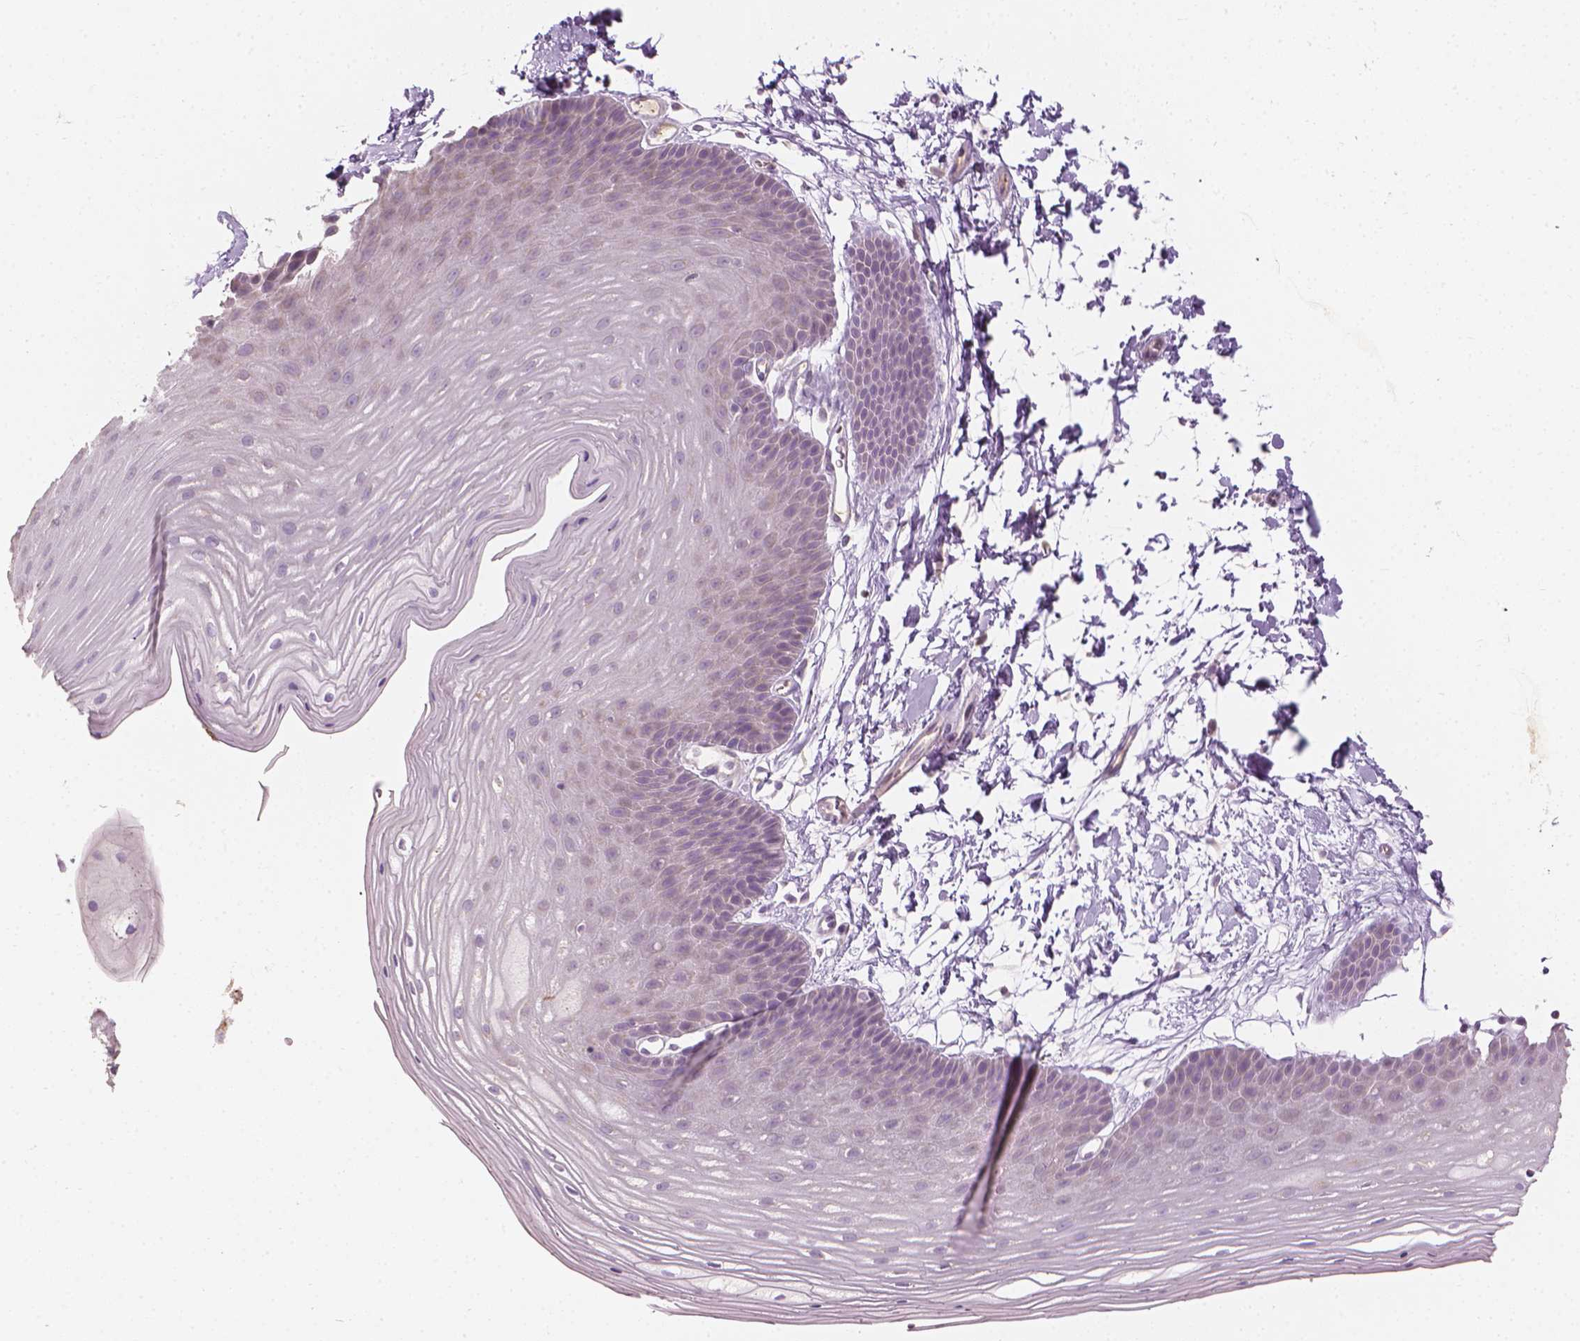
{"staining": {"intensity": "moderate", "quantity": "<25%", "location": "cytoplasmic/membranous"}, "tissue": "skin", "cell_type": "Epidermal cells", "image_type": "normal", "snomed": [{"axis": "morphology", "description": "Normal tissue, NOS"}, {"axis": "topography", "description": "Anal"}], "caption": "Protein expression analysis of unremarkable skin shows moderate cytoplasmic/membranous expression in approximately <25% of epidermal cells. The protein of interest is stained brown, and the nuclei are stained in blue (DAB IHC with brightfield microscopy, high magnification).", "gene": "CFAP126", "patient": {"sex": "male", "age": 53}}